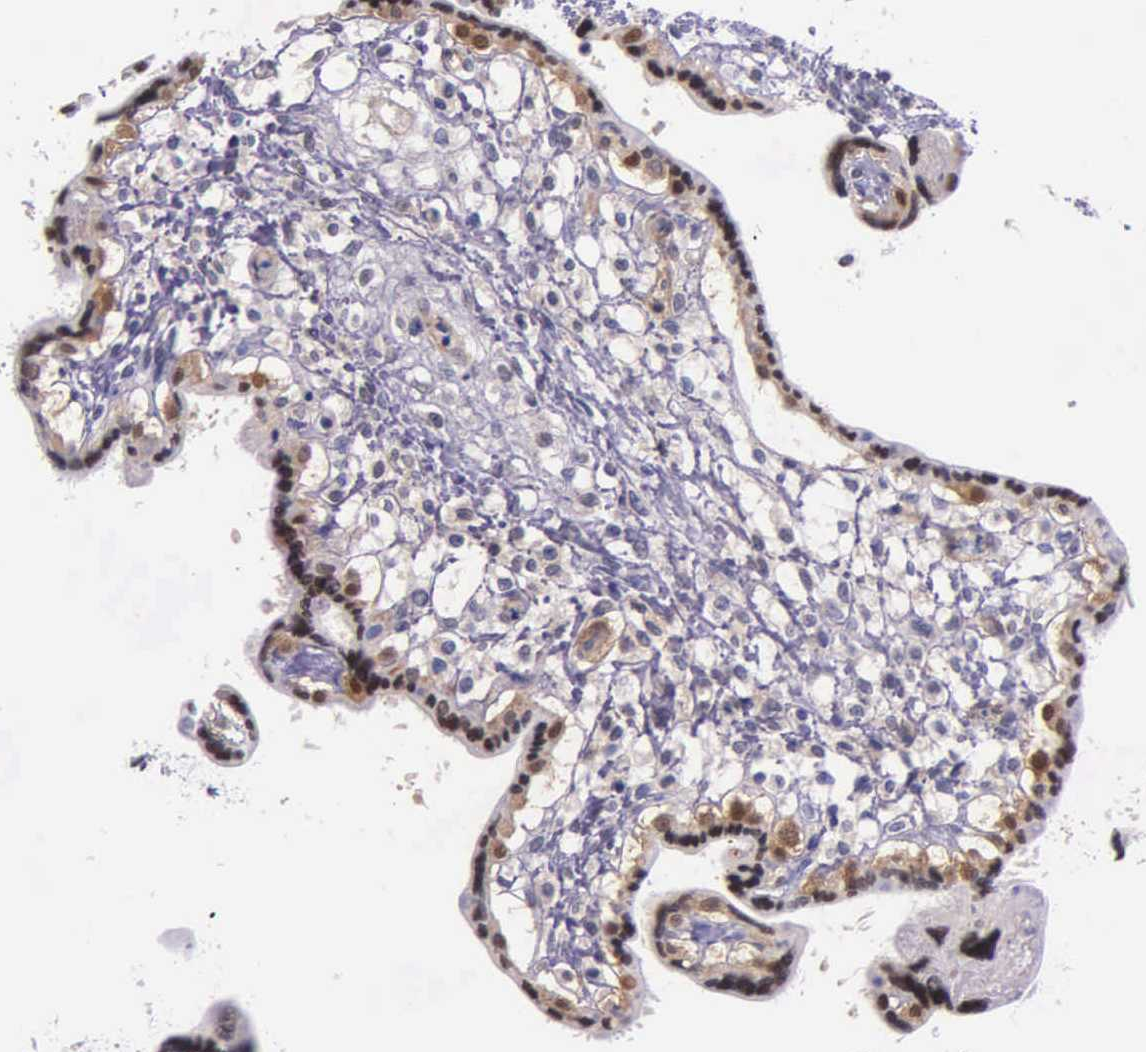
{"staining": {"intensity": "negative", "quantity": "none", "location": "none"}, "tissue": "placenta", "cell_type": "Decidual cells", "image_type": "normal", "snomed": [{"axis": "morphology", "description": "Normal tissue, NOS"}, {"axis": "topography", "description": "Placenta"}], "caption": "A high-resolution photomicrograph shows immunohistochemistry (IHC) staining of benign placenta, which reveals no significant expression in decidual cells.", "gene": "GMPR2", "patient": {"sex": "female", "age": 31}}